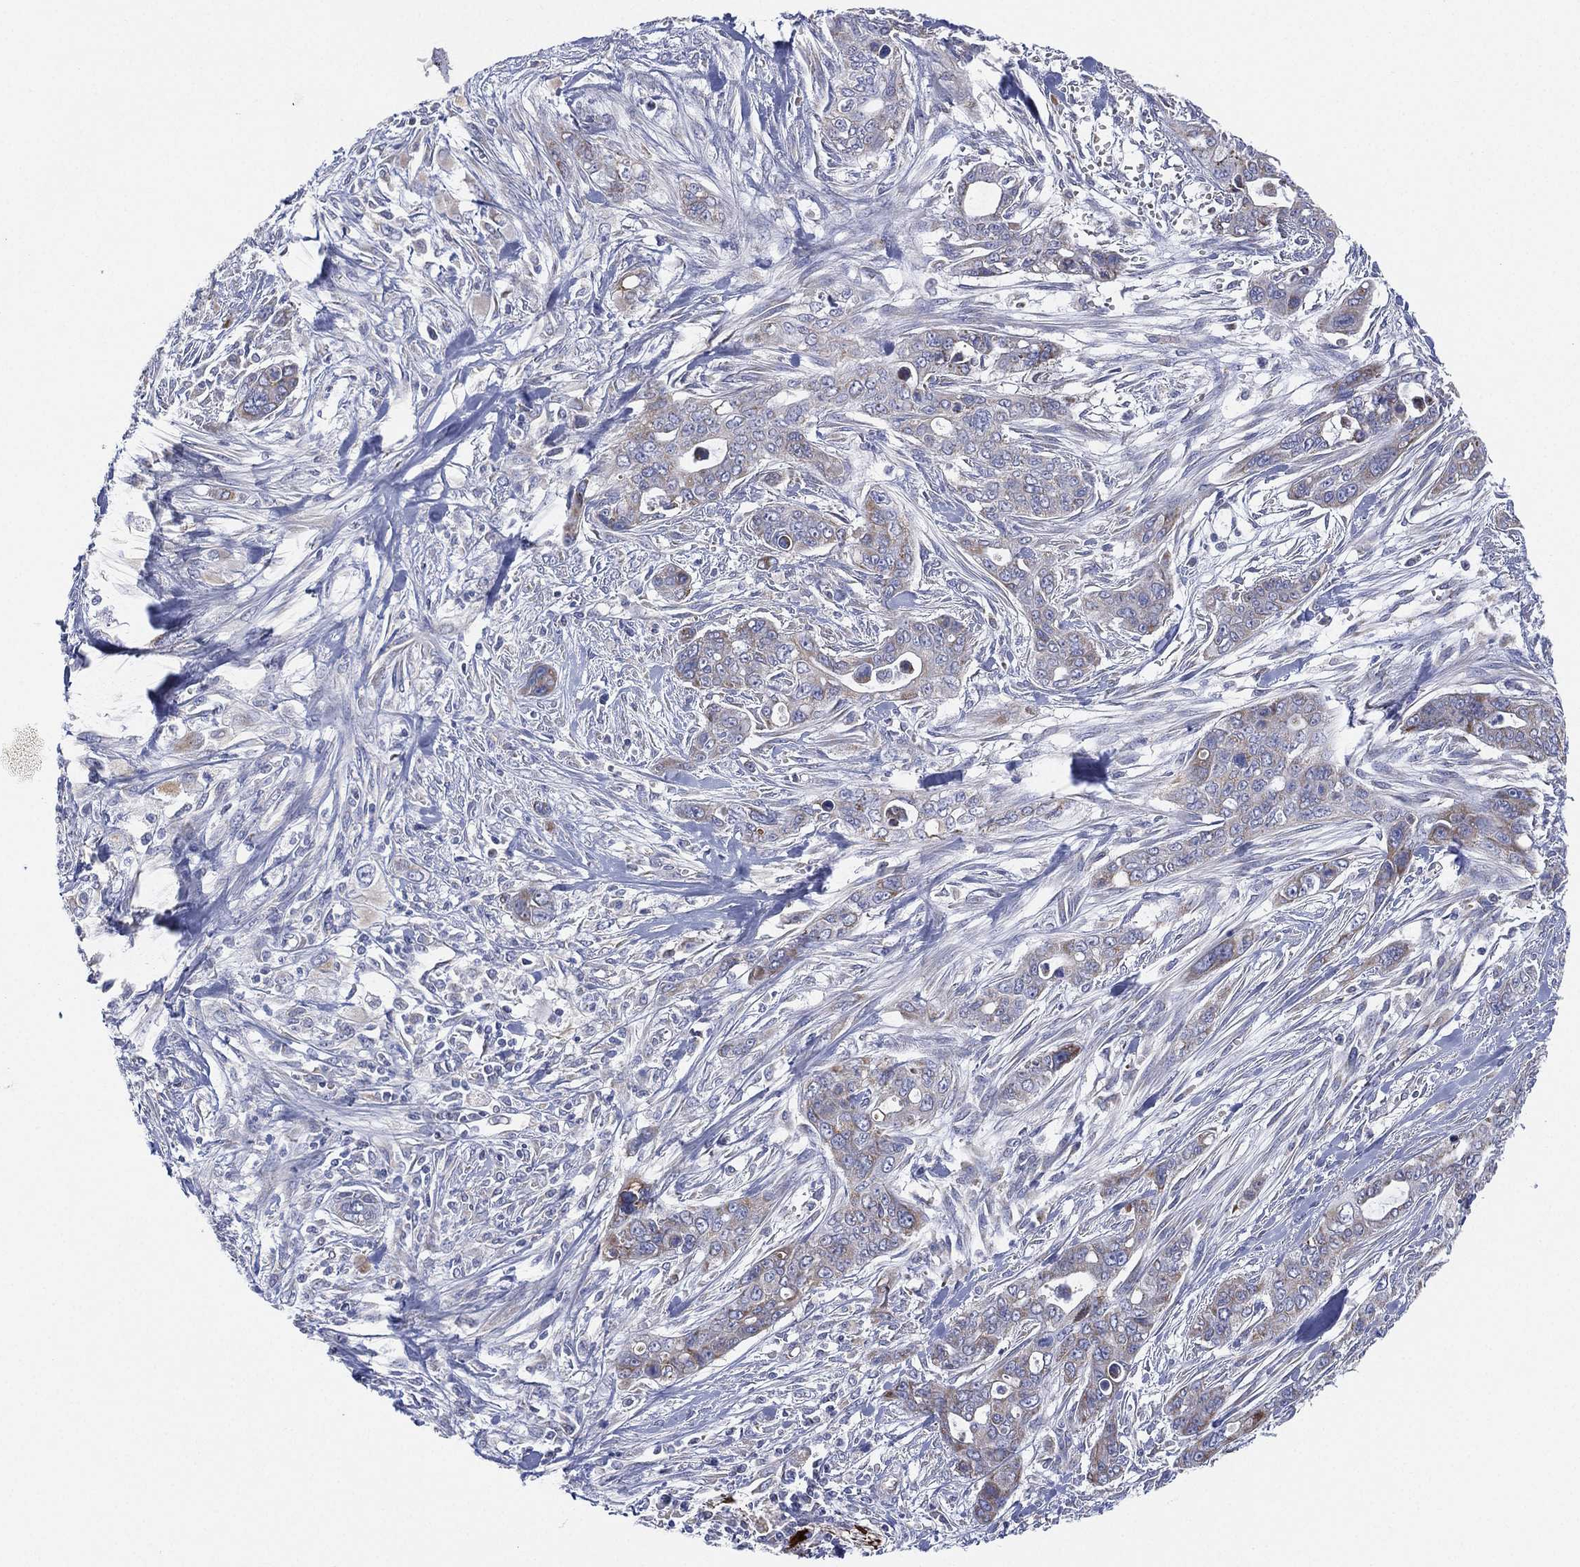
{"staining": {"intensity": "weak", "quantity": "<25%", "location": "cytoplasmic/membranous"}, "tissue": "pancreatic cancer", "cell_type": "Tumor cells", "image_type": "cancer", "snomed": [{"axis": "morphology", "description": "Adenocarcinoma, NOS"}, {"axis": "topography", "description": "Pancreas"}], "caption": "A high-resolution micrograph shows IHC staining of pancreatic cancer, which displays no significant positivity in tumor cells.", "gene": "INA", "patient": {"sex": "male", "age": 47}}